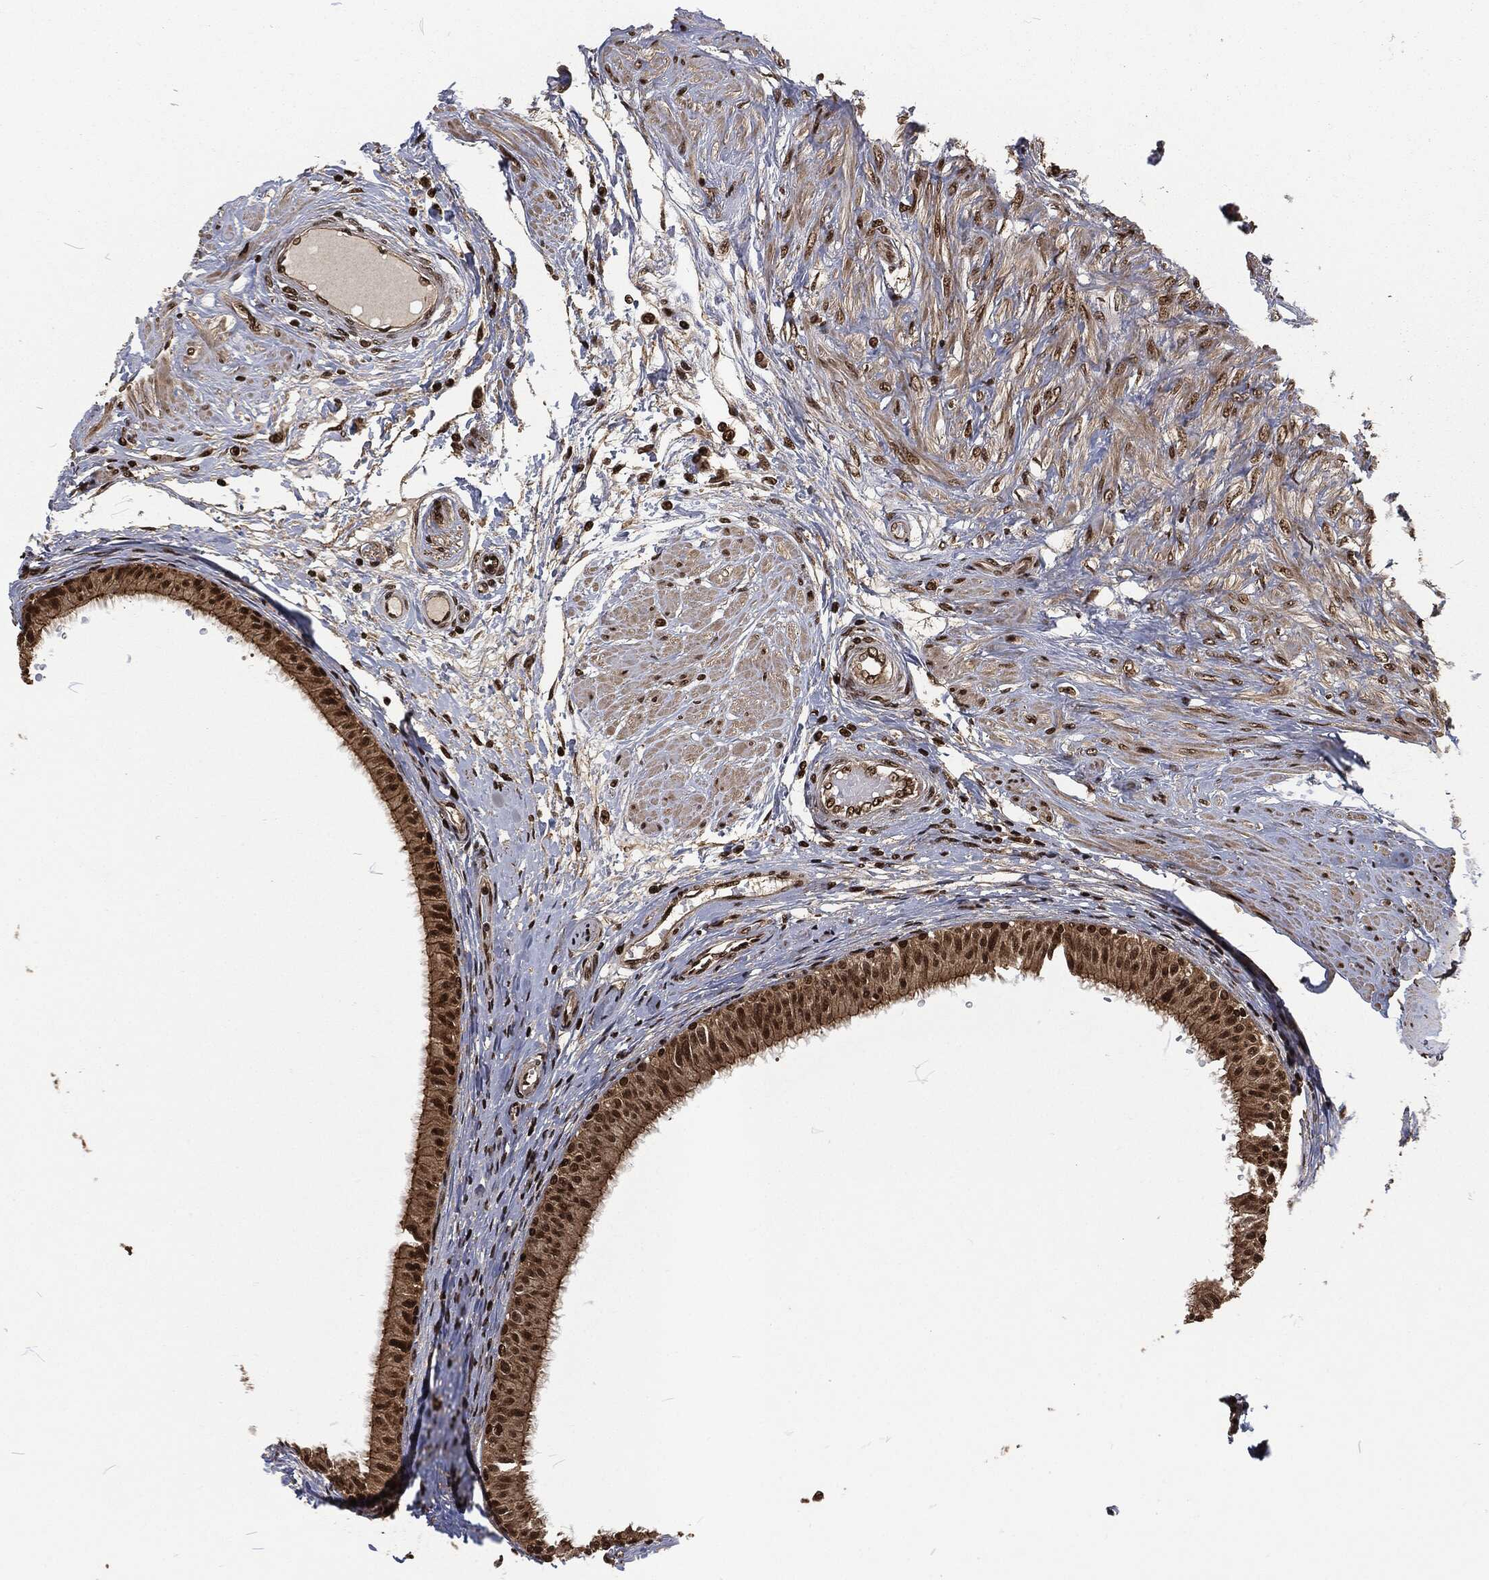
{"staining": {"intensity": "strong", "quantity": "25%-75%", "location": "nuclear"}, "tissue": "epididymis", "cell_type": "Glandular cells", "image_type": "normal", "snomed": [{"axis": "morphology", "description": "Normal tissue, NOS"}, {"axis": "morphology", "description": "Seminoma, NOS"}, {"axis": "topography", "description": "Testis"}, {"axis": "topography", "description": "Epididymis"}], "caption": "Glandular cells exhibit high levels of strong nuclear staining in approximately 25%-75% of cells in normal human epididymis. The protein is shown in brown color, while the nuclei are stained blue.", "gene": "NGRN", "patient": {"sex": "male", "age": 61}}